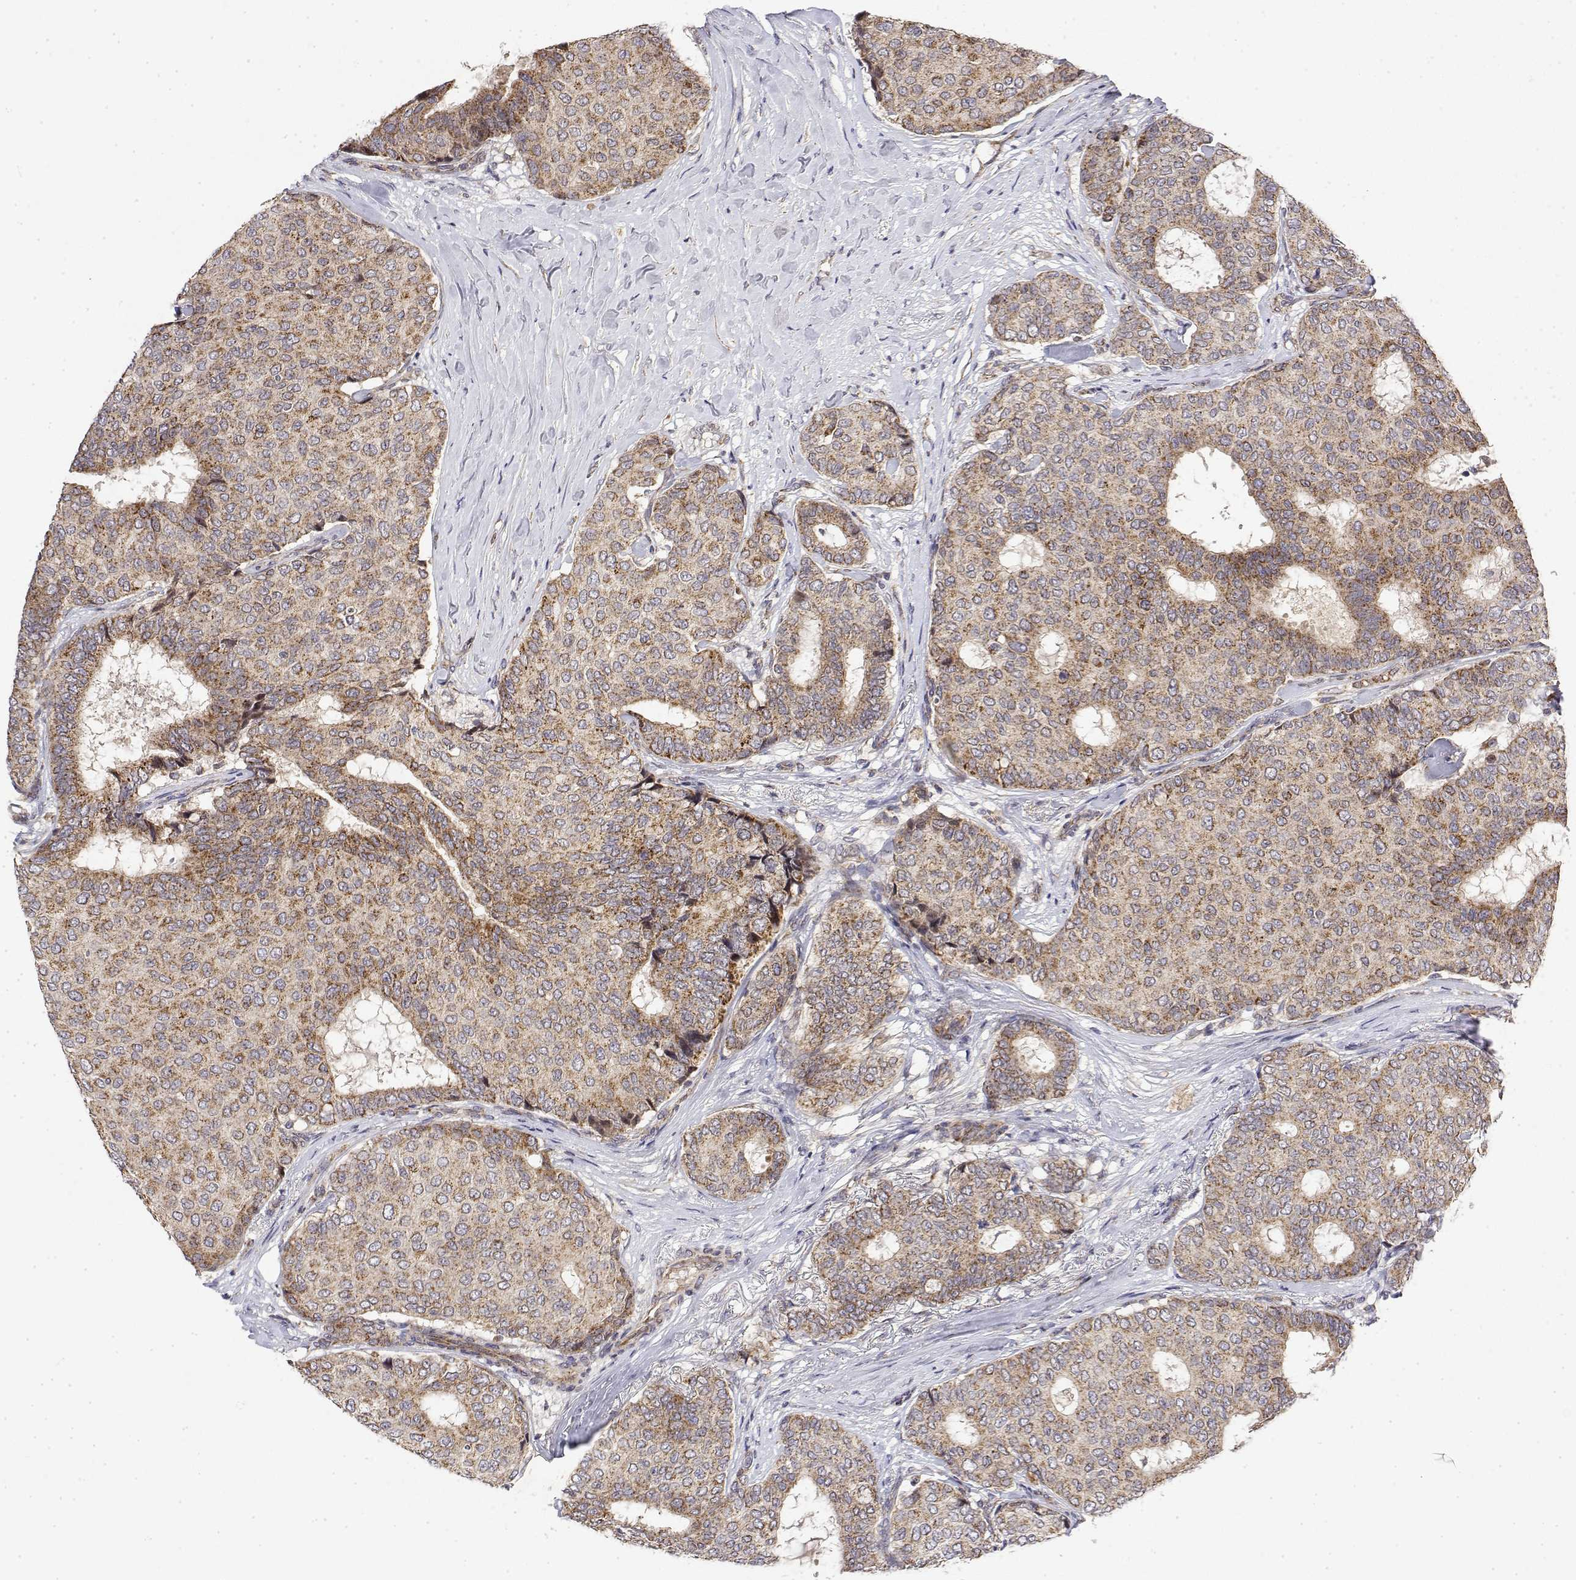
{"staining": {"intensity": "moderate", "quantity": ">75%", "location": "cytoplasmic/membranous"}, "tissue": "breast cancer", "cell_type": "Tumor cells", "image_type": "cancer", "snomed": [{"axis": "morphology", "description": "Duct carcinoma"}, {"axis": "topography", "description": "Breast"}], "caption": "Breast cancer tissue shows moderate cytoplasmic/membranous expression in about >75% of tumor cells", "gene": "GADD45GIP1", "patient": {"sex": "female", "age": 75}}